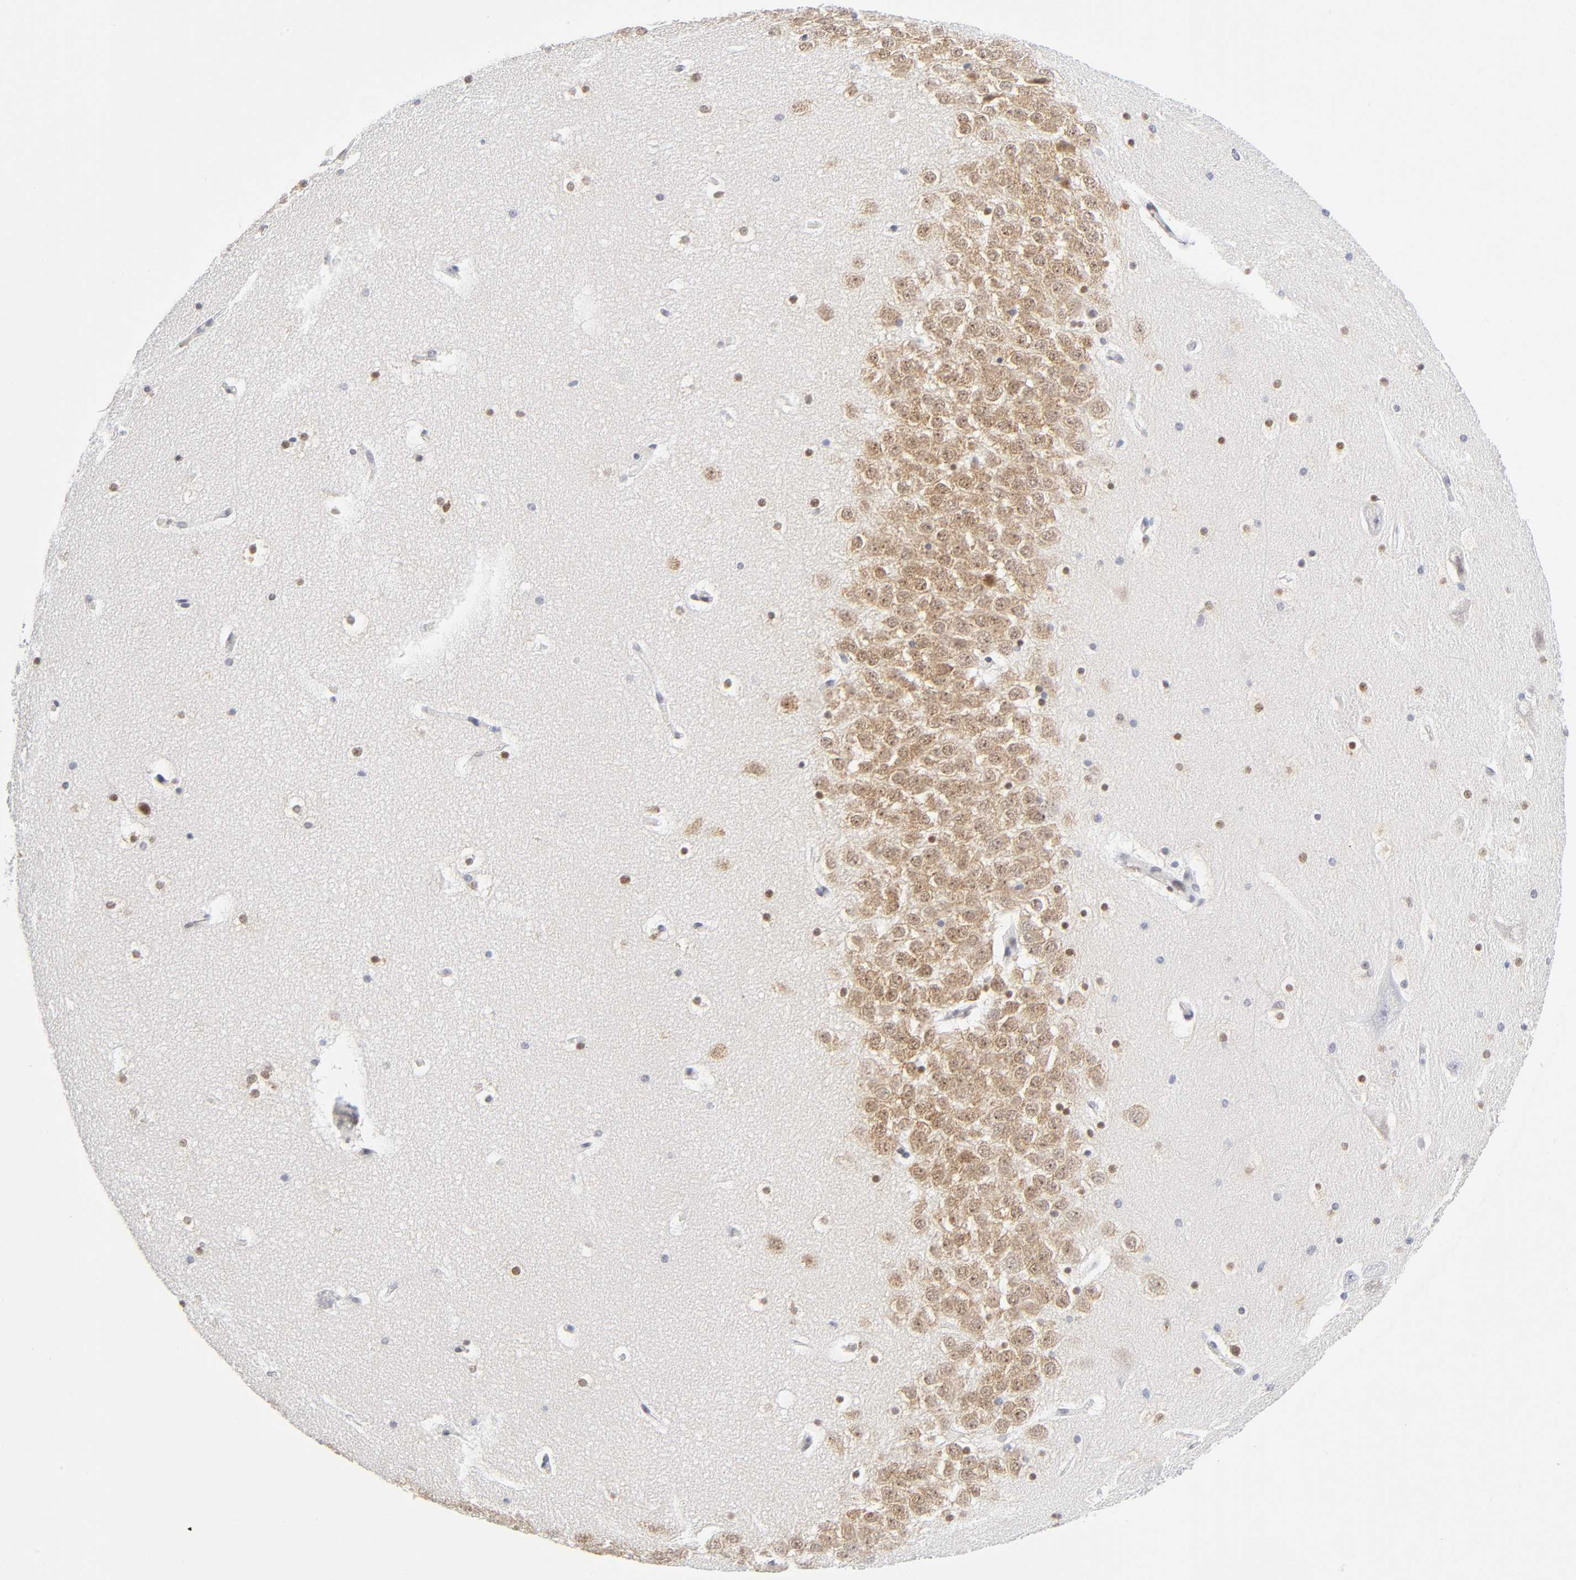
{"staining": {"intensity": "moderate", "quantity": ">75%", "location": "nuclear"}, "tissue": "hippocampus", "cell_type": "Glial cells", "image_type": "normal", "snomed": [{"axis": "morphology", "description": "Normal tissue, NOS"}, {"axis": "topography", "description": "Hippocampus"}], "caption": "This image reveals unremarkable hippocampus stained with IHC to label a protein in brown. The nuclear of glial cells show moderate positivity for the protein. Nuclei are counter-stained blue.", "gene": "NFIC", "patient": {"sex": "male", "age": 45}}